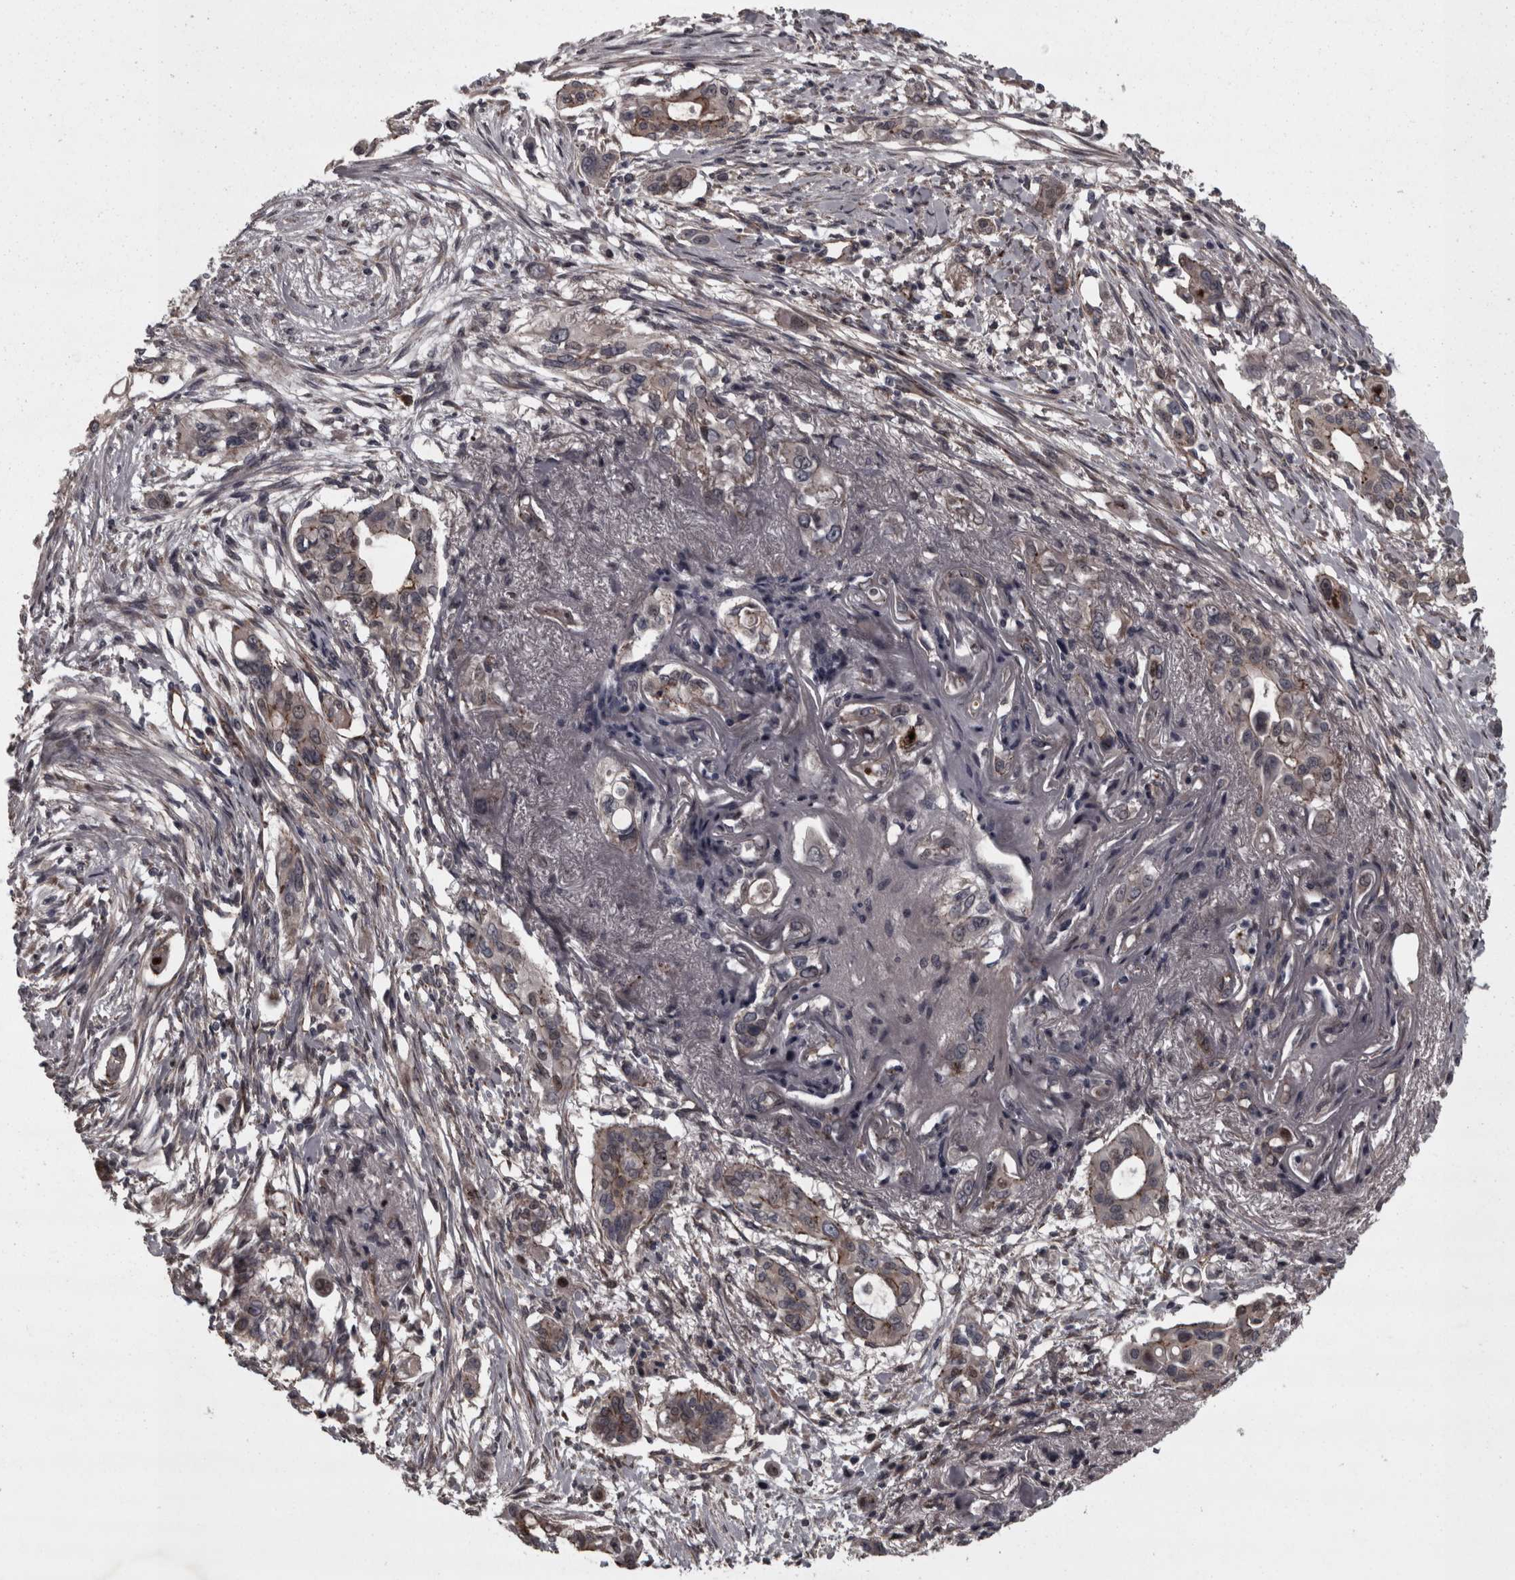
{"staining": {"intensity": "weak", "quantity": "25%-75%", "location": "cytoplasmic/membranous"}, "tissue": "pancreatic cancer", "cell_type": "Tumor cells", "image_type": "cancer", "snomed": [{"axis": "morphology", "description": "Adenocarcinoma, NOS"}, {"axis": "topography", "description": "Pancreas"}], "caption": "Tumor cells demonstrate low levels of weak cytoplasmic/membranous expression in approximately 25%-75% of cells in human pancreatic cancer.", "gene": "PCDH17", "patient": {"sex": "female", "age": 60}}